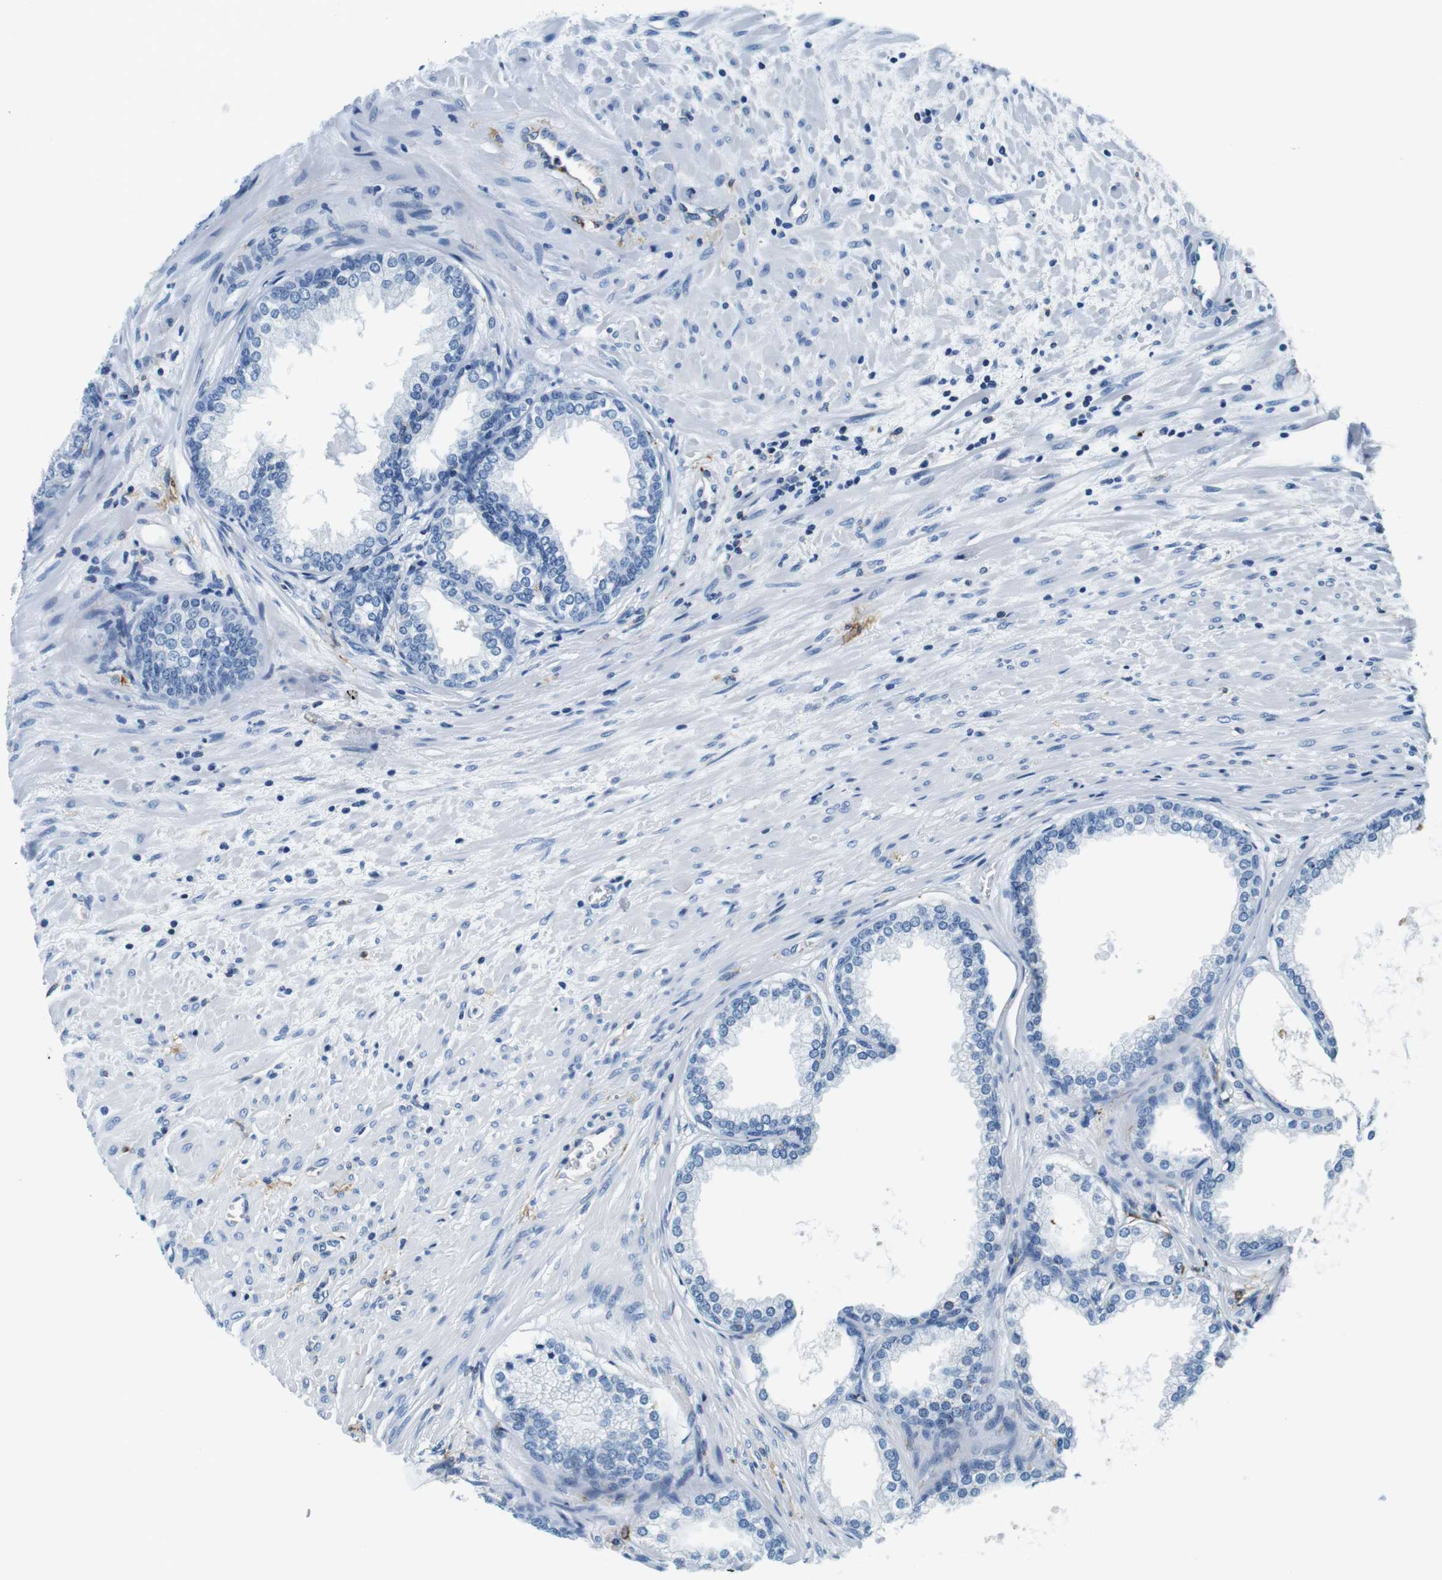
{"staining": {"intensity": "negative", "quantity": "none", "location": "none"}, "tissue": "prostate", "cell_type": "Glandular cells", "image_type": "normal", "snomed": [{"axis": "morphology", "description": "Normal tissue, NOS"}, {"axis": "topography", "description": "Prostate"}], "caption": "Glandular cells show no significant protein positivity in normal prostate. The staining was performed using DAB (3,3'-diaminobenzidine) to visualize the protein expression in brown, while the nuclei were stained in blue with hematoxylin (Magnification: 20x).", "gene": "HLA", "patient": {"sex": "male", "age": 76}}